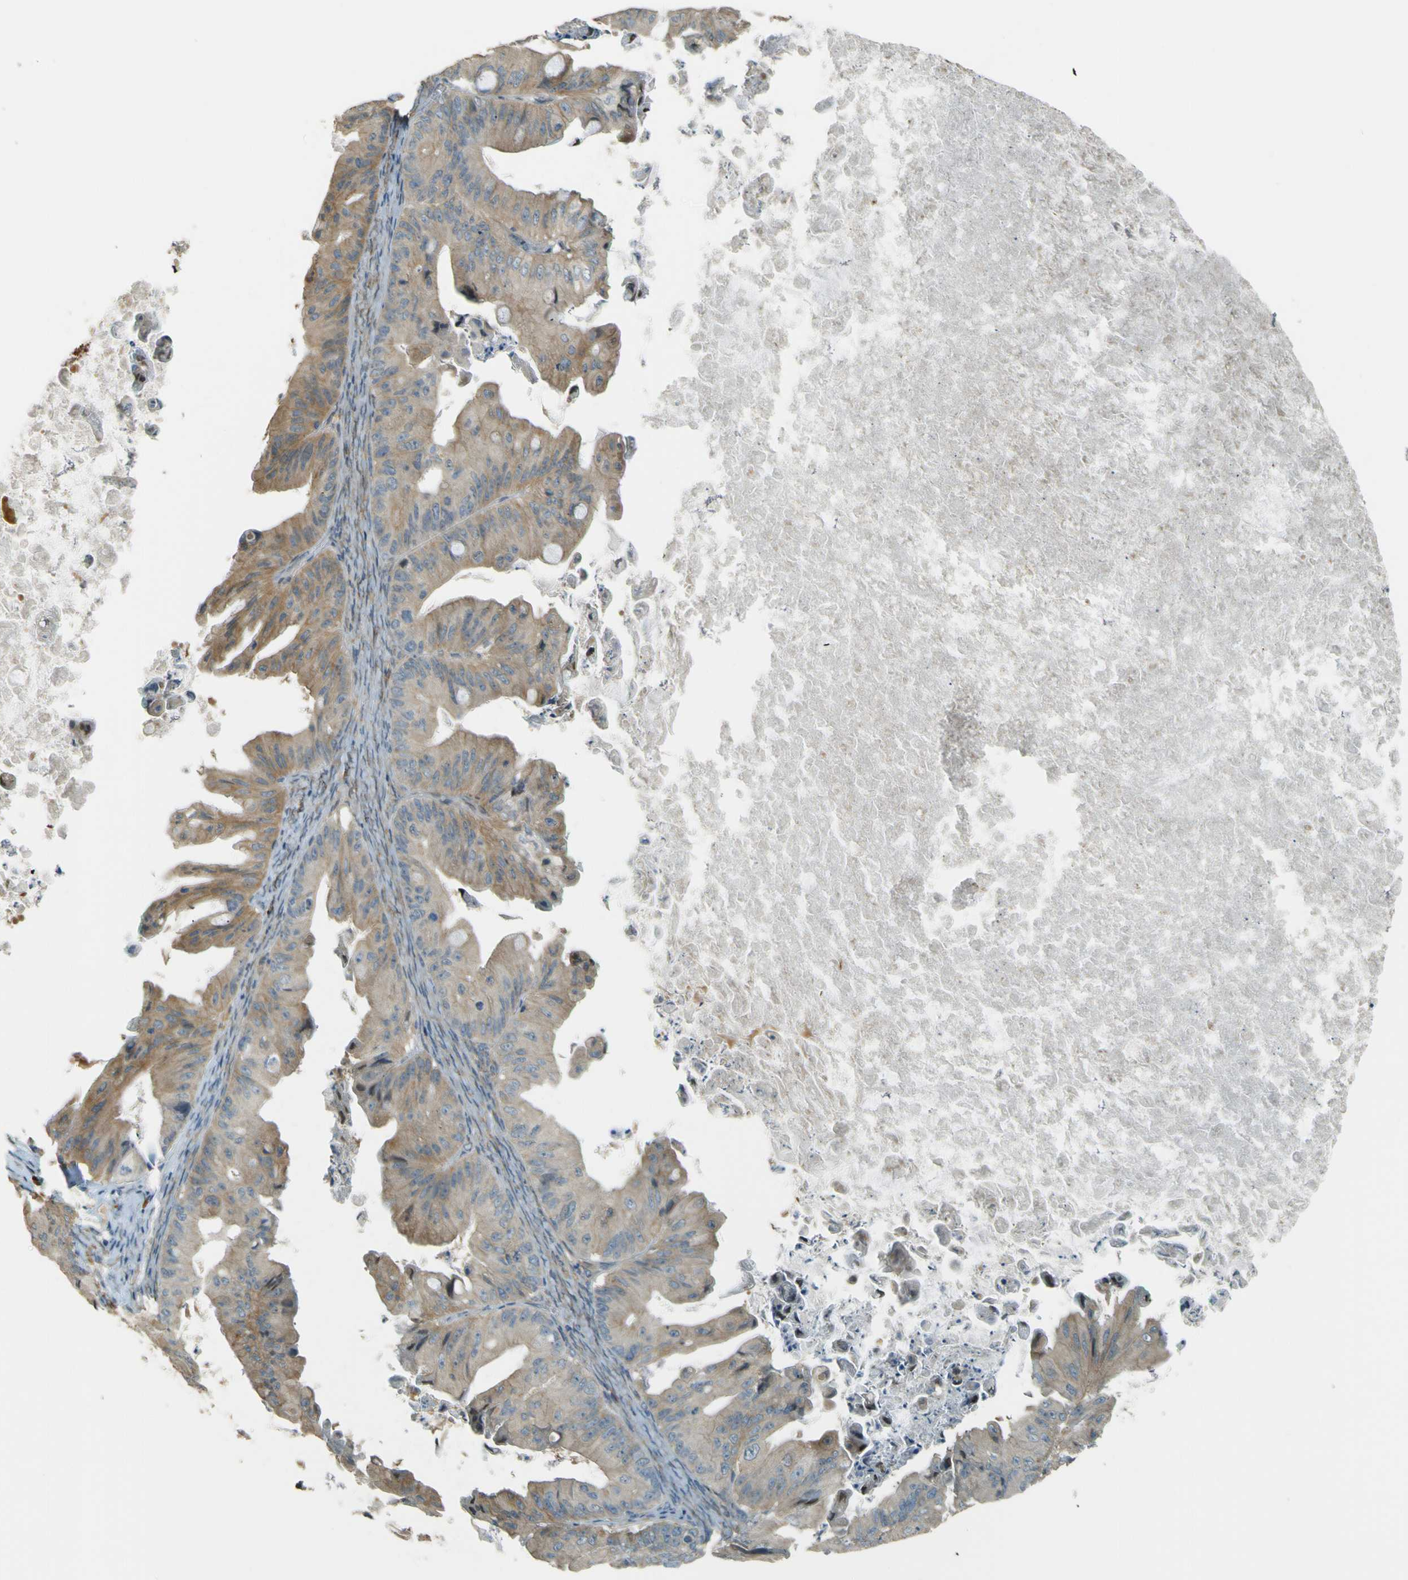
{"staining": {"intensity": "weak", "quantity": "25%-75%", "location": "cytoplasmic/membranous"}, "tissue": "ovarian cancer", "cell_type": "Tumor cells", "image_type": "cancer", "snomed": [{"axis": "morphology", "description": "Cystadenocarcinoma, mucinous, NOS"}, {"axis": "topography", "description": "Ovary"}], "caption": "The micrograph displays immunohistochemical staining of mucinous cystadenocarcinoma (ovarian). There is weak cytoplasmic/membranous staining is present in approximately 25%-75% of tumor cells.", "gene": "NEXN", "patient": {"sex": "female", "age": 37}}